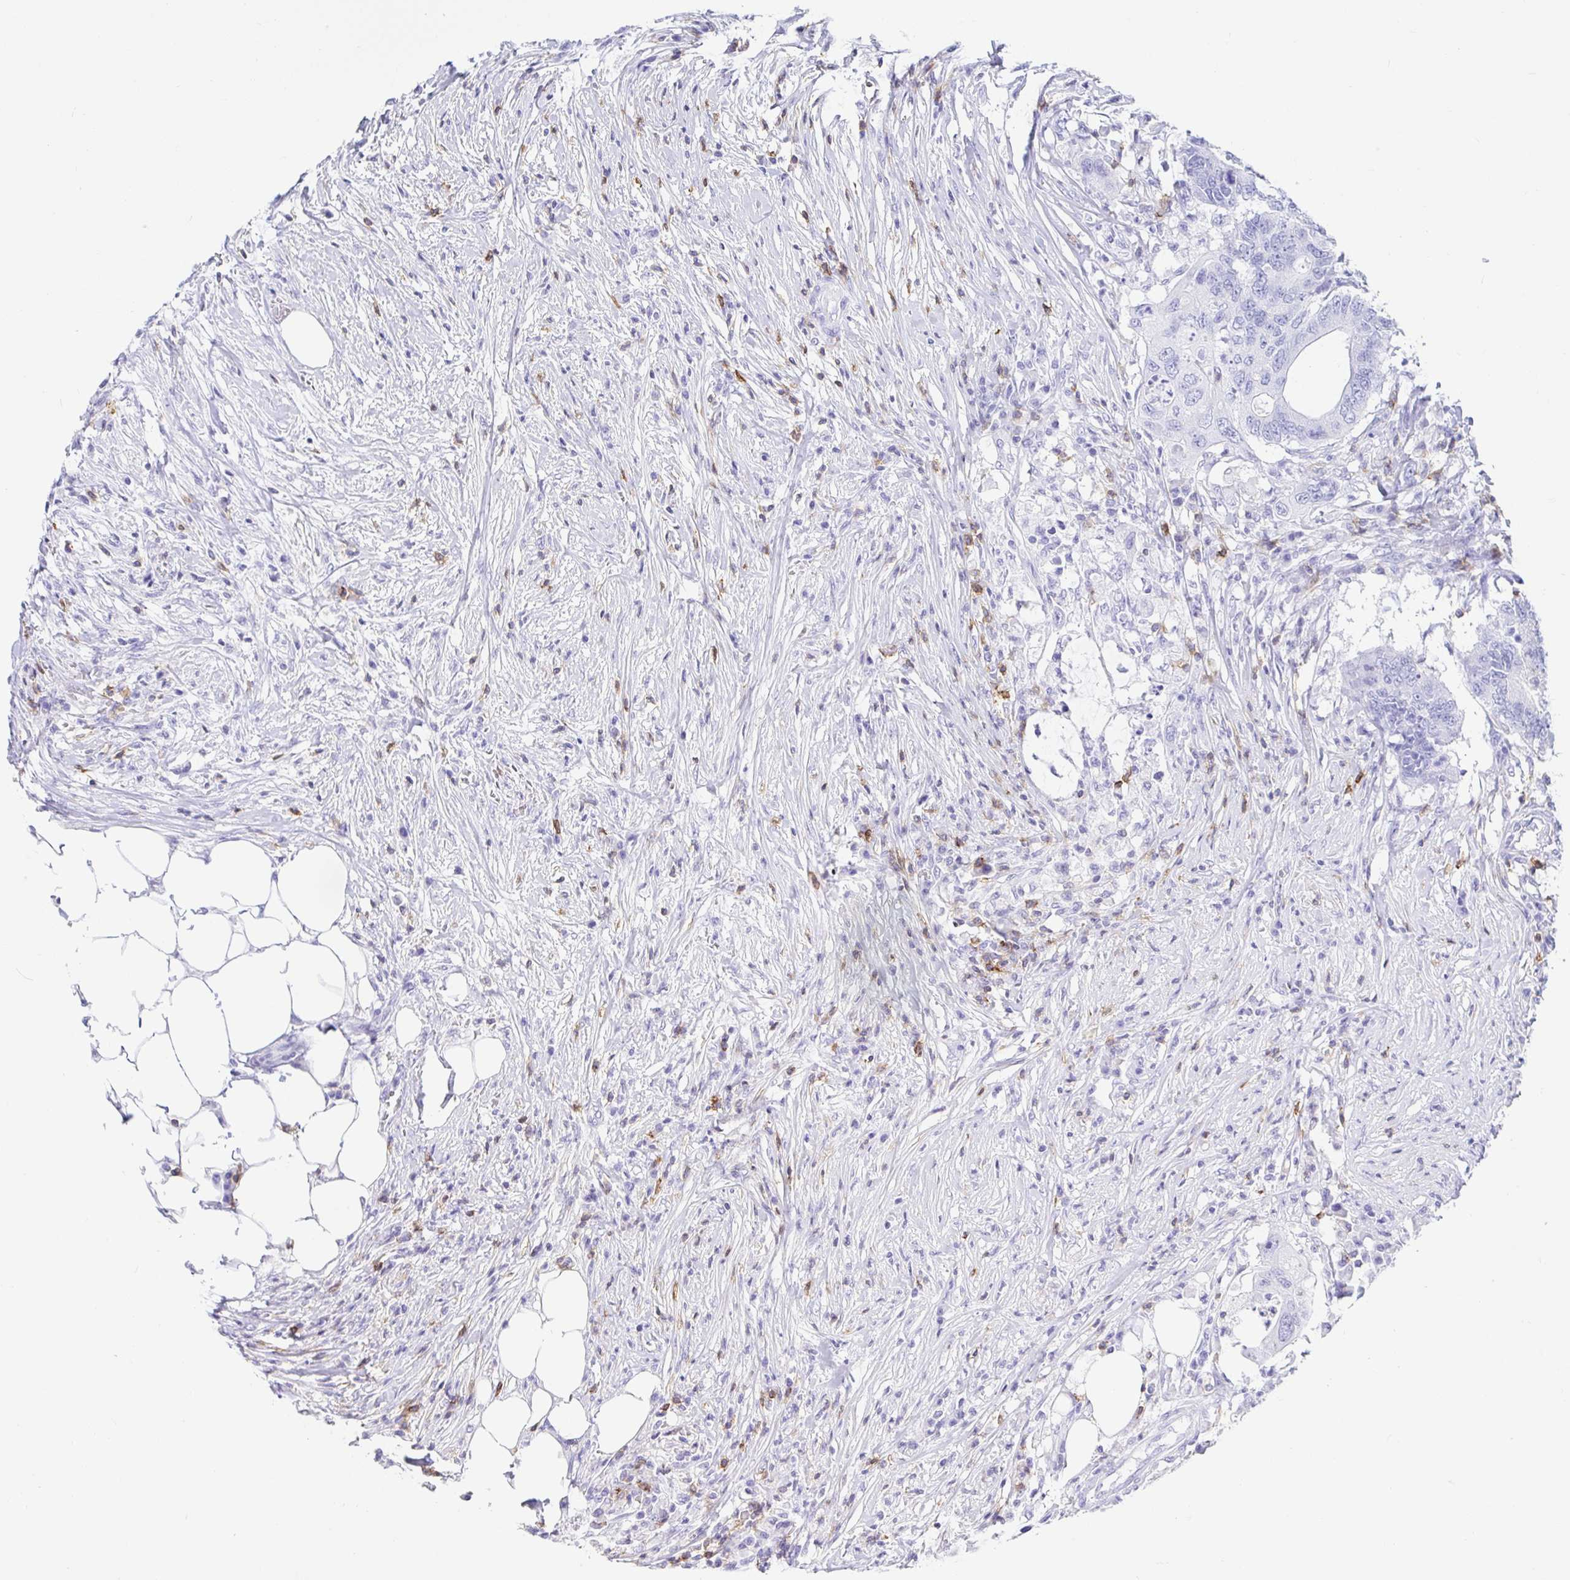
{"staining": {"intensity": "negative", "quantity": "none", "location": "none"}, "tissue": "colorectal cancer", "cell_type": "Tumor cells", "image_type": "cancer", "snomed": [{"axis": "morphology", "description": "Adenocarcinoma, NOS"}, {"axis": "topography", "description": "Colon"}], "caption": "High magnification brightfield microscopy of colorectal cancer (adenocarcinoma) stained with DAB (brown) and counterstained with hematoxylin (blue): tumor cells show no significant staining.", "gene": "CD5", "patient": {"sex": "male", "age": 71}}